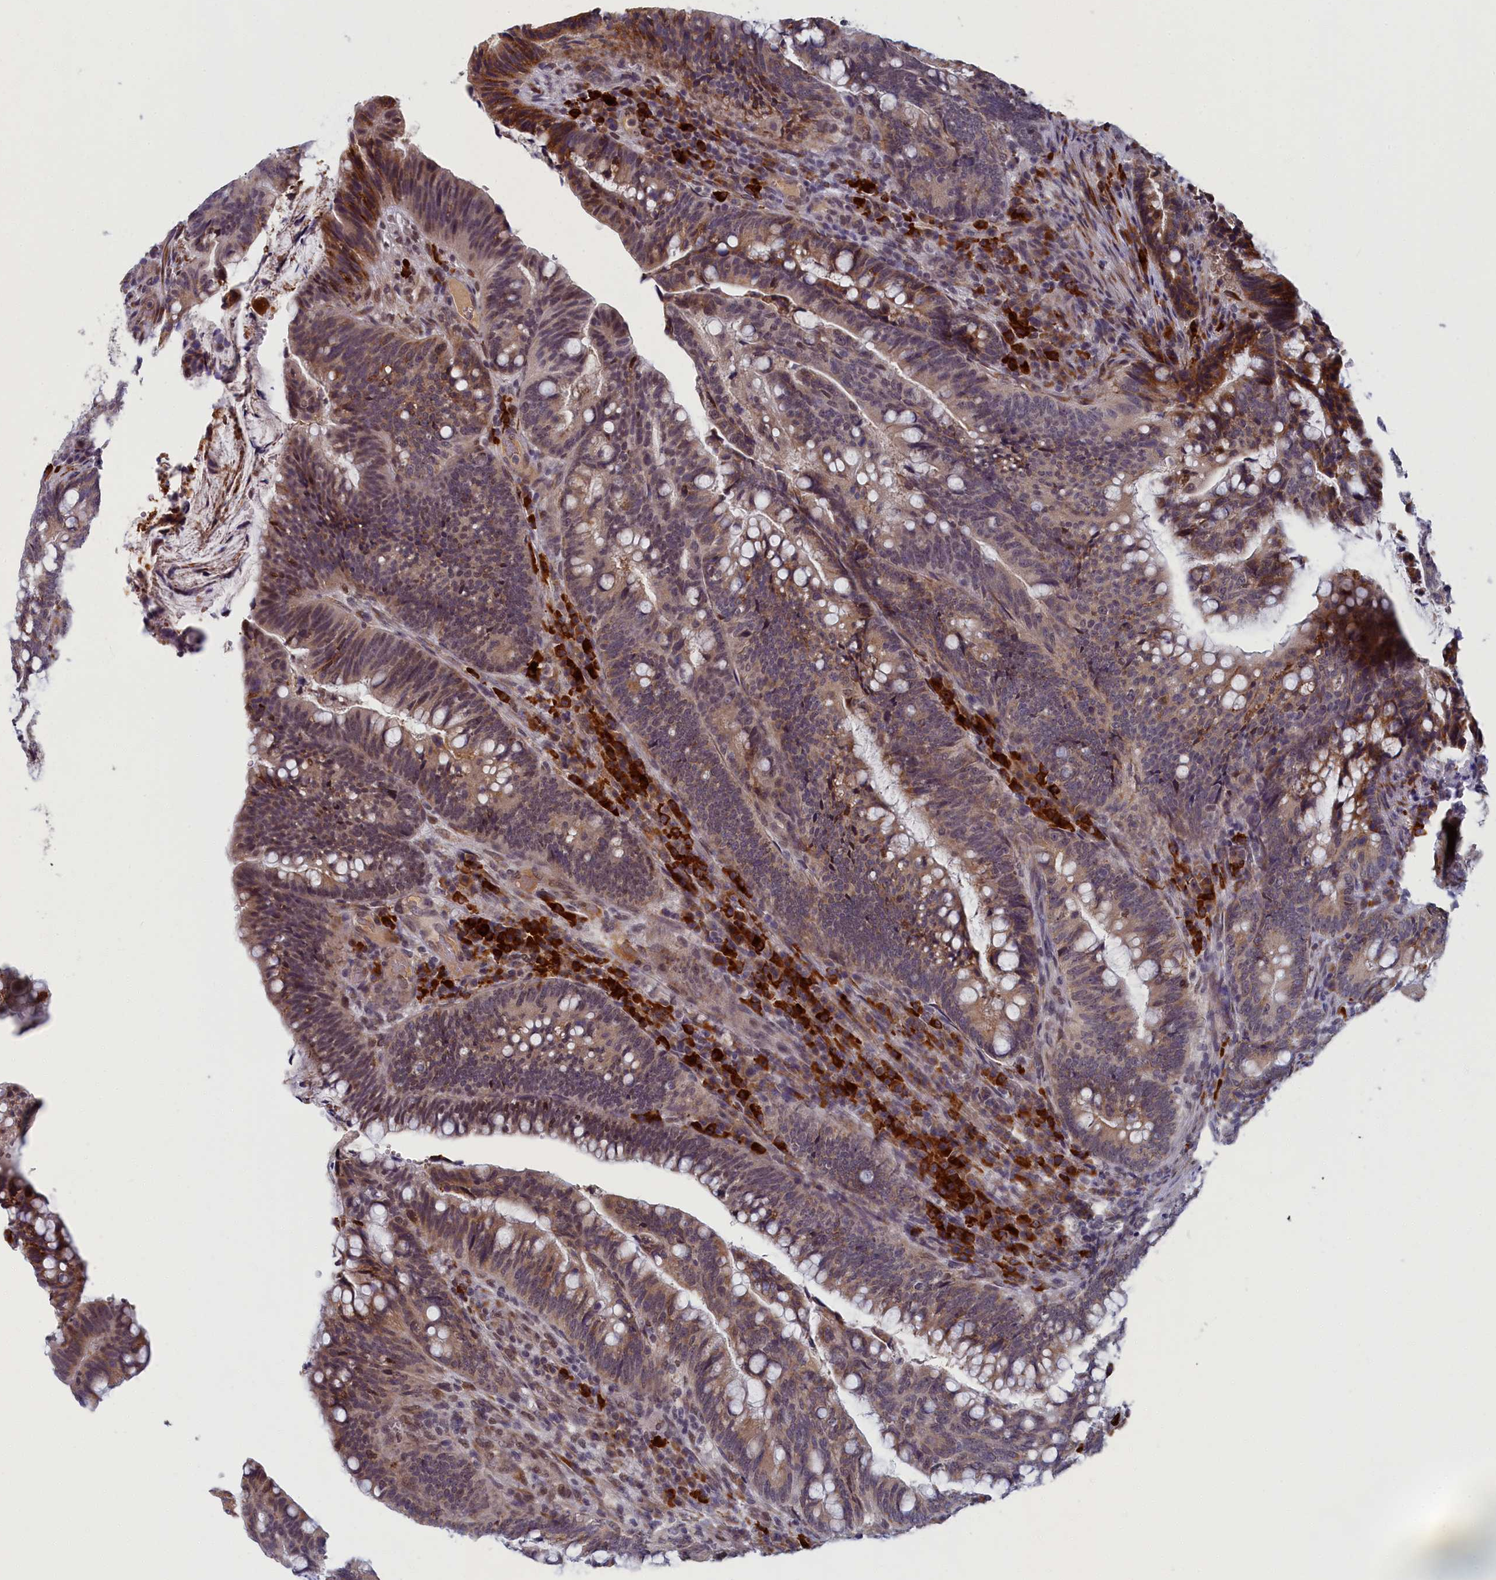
{"staining": {"intensity": "moderate", "quantity": "25%-75%", "location": "cytoplasmic/membranous,nuclear"}, "tissue": "colorectal cancer", "cell_type": "Tumor cells", "image_type": "cancer", "snomed": [{"axis": "morphology", "description": "Adenocarcinoma, NOS"}, {"axis": "topography", "description": "Colon"}], "caption": "Colorectal cancer tissue reveals moderate cytoplasmic/membranous and nuclear expression in about 25%-75% of tumor cells, visualized by immunohistochemistry.", "gene": "DNAJC17", "patient": {"sex": "female", "age": 66}}